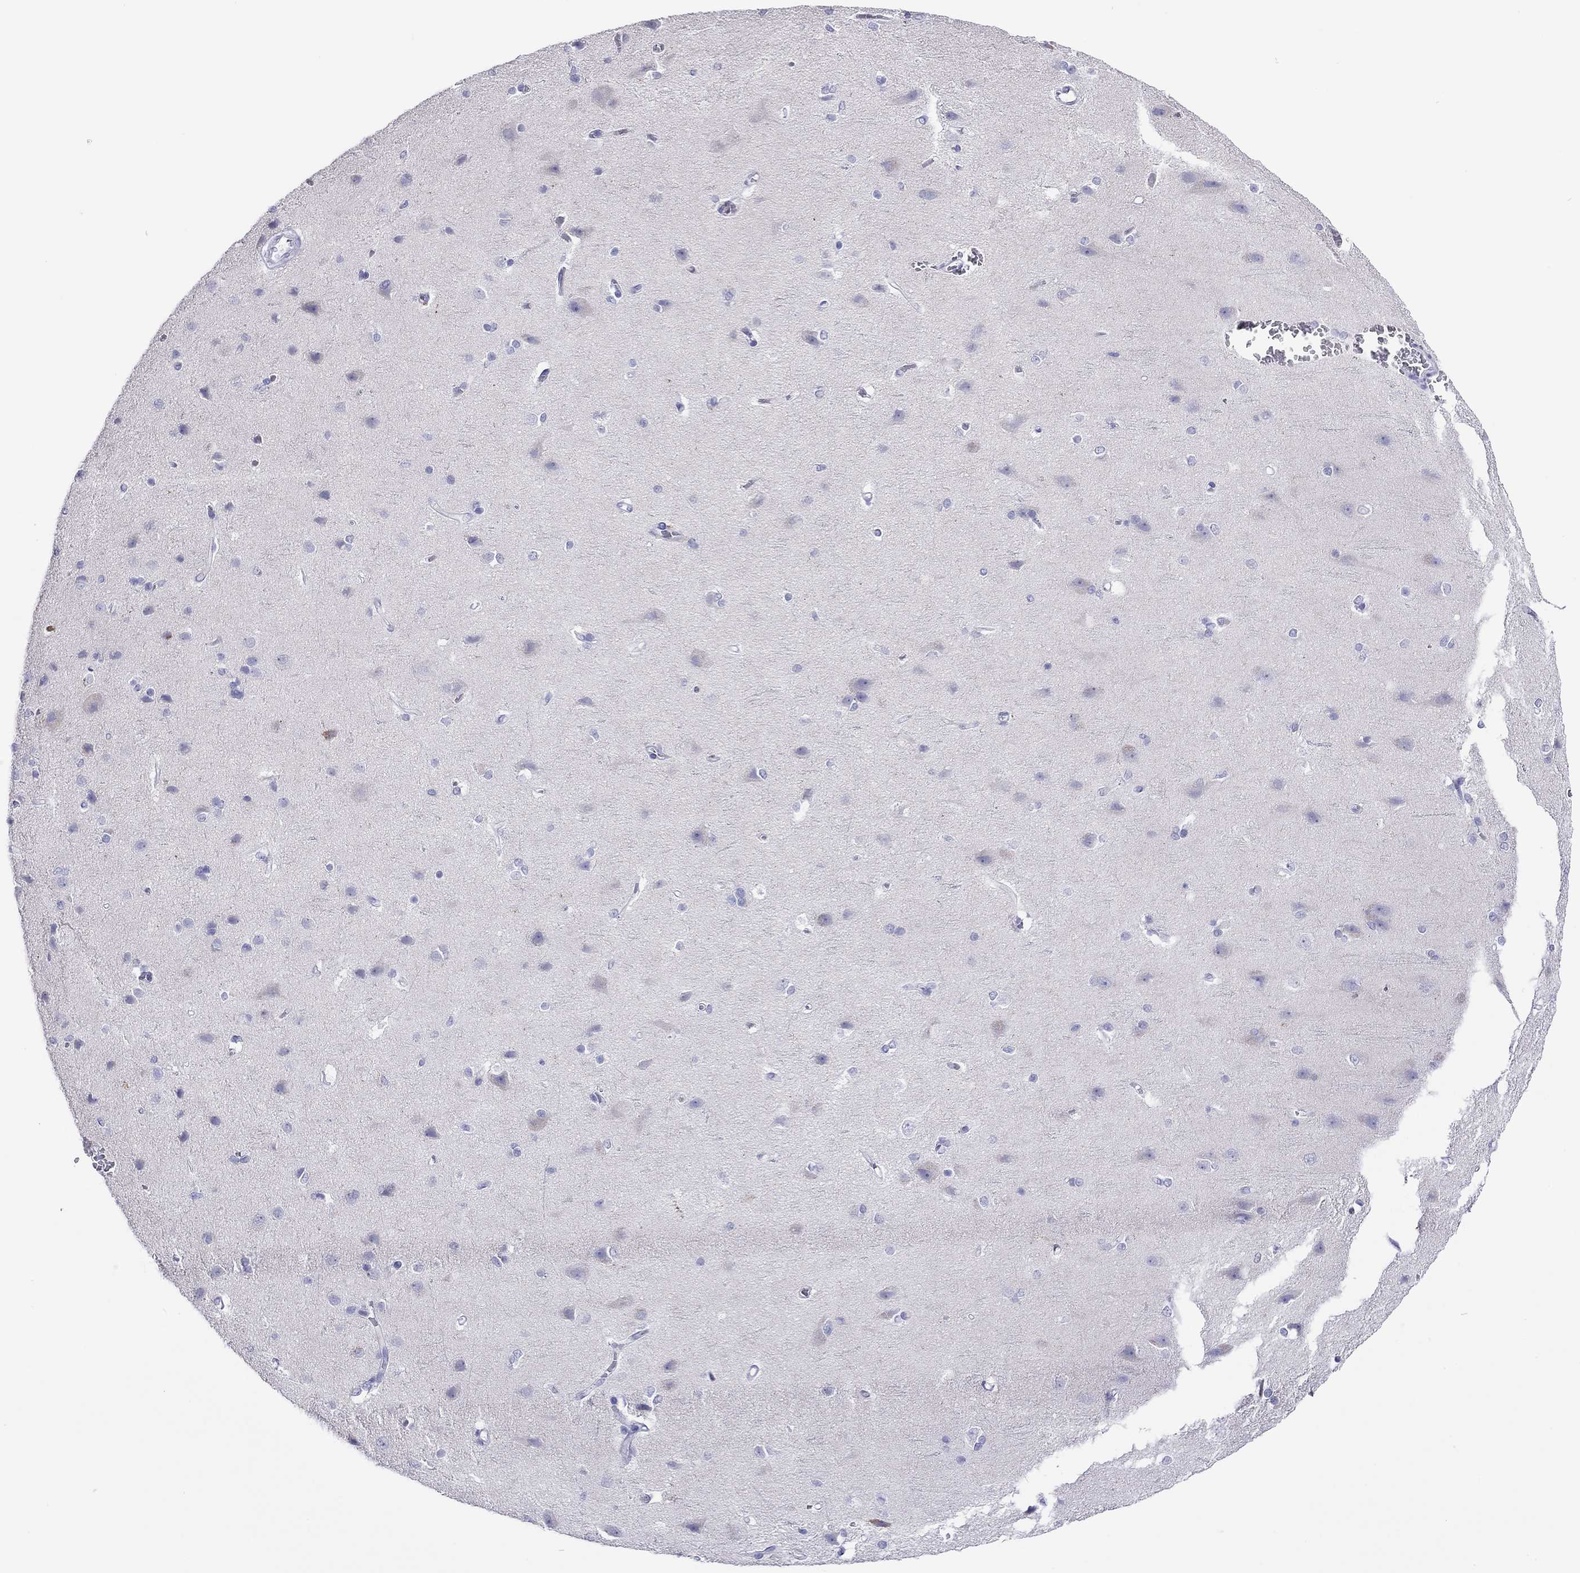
{"staining": {"intensity": "negative", "quantity": "none", "location": "none"}, "tissue": "cerebral cortex", "cell_type": "Endothelial cells", "image_type": "normal", "snomed": [{"axis": "morphology", "description": "Normal tissue, NOS"}, {"axis": "topography", "description": "Cerebral cortex"}], "caption": "There is no significant positivity in endothelial cells of cerebral cortex. The staining is performed using DAB brown chromogen with nuclei counter-stained in using hematoxylin.", "gene": "PTPRN", "patient": {"sex": "male", "age": 37}}